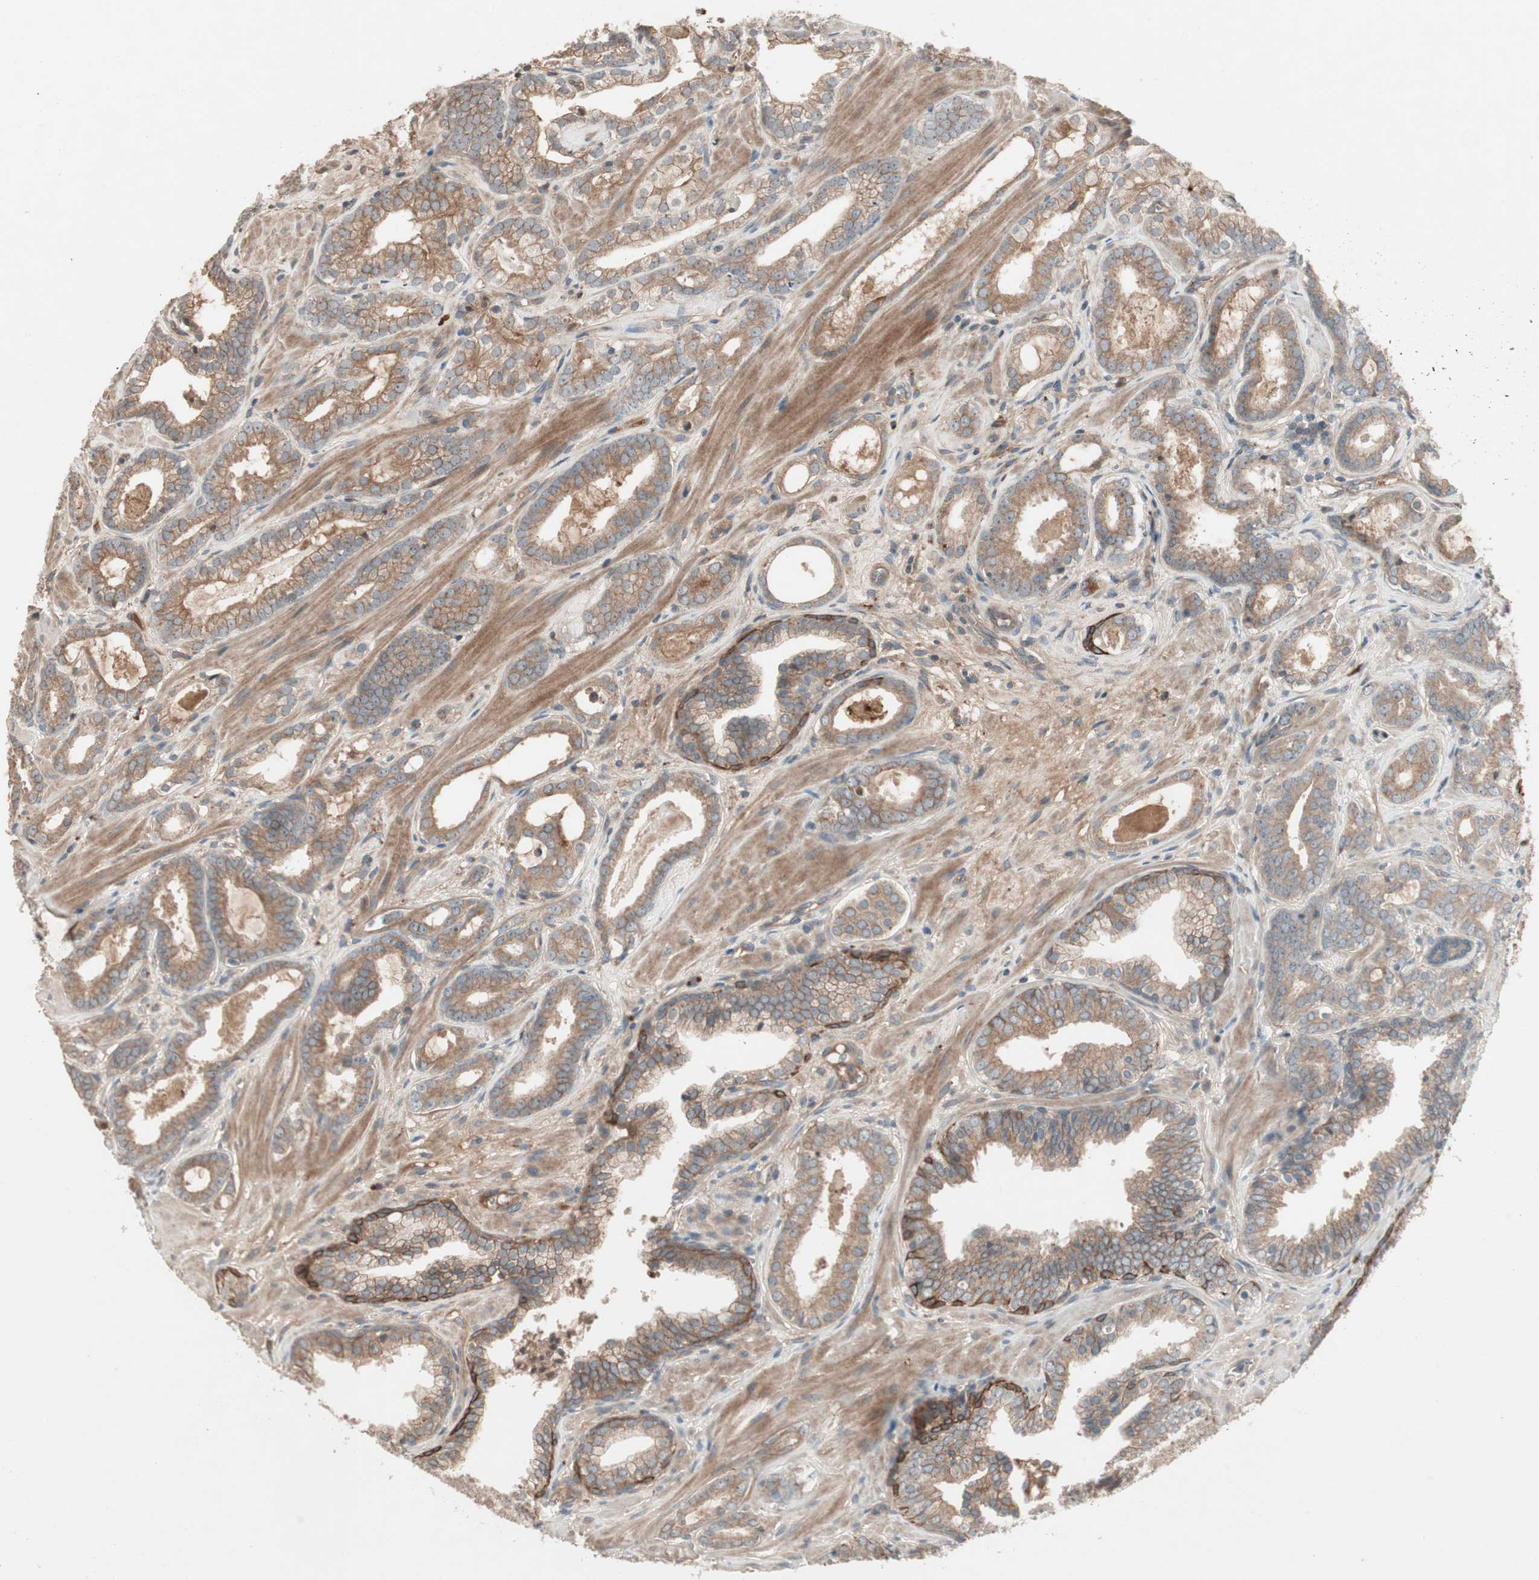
{"staining": {"intensity": "moderate", "quantity": ">75%", "location": "cytoplasmic/membranous"}, "tissue": "prostate cancer", "cell_type": "Tumor cells", "image_type": "cancer", "snomed": [{"axis": "morphology", "description": "Adenocarcinoma, Low grade"}, {"axis": "topography", "description": "Prostate"}], "caption": "Prostate cancer (low-grade adenocarcinoma) stained for a protein (brown) displays moderate cytoplasmic/membranous positive positivity in approximately >75% of tumor cells.", "gene": "TFPI", "patient": {"sex": "male", "age": 57}}